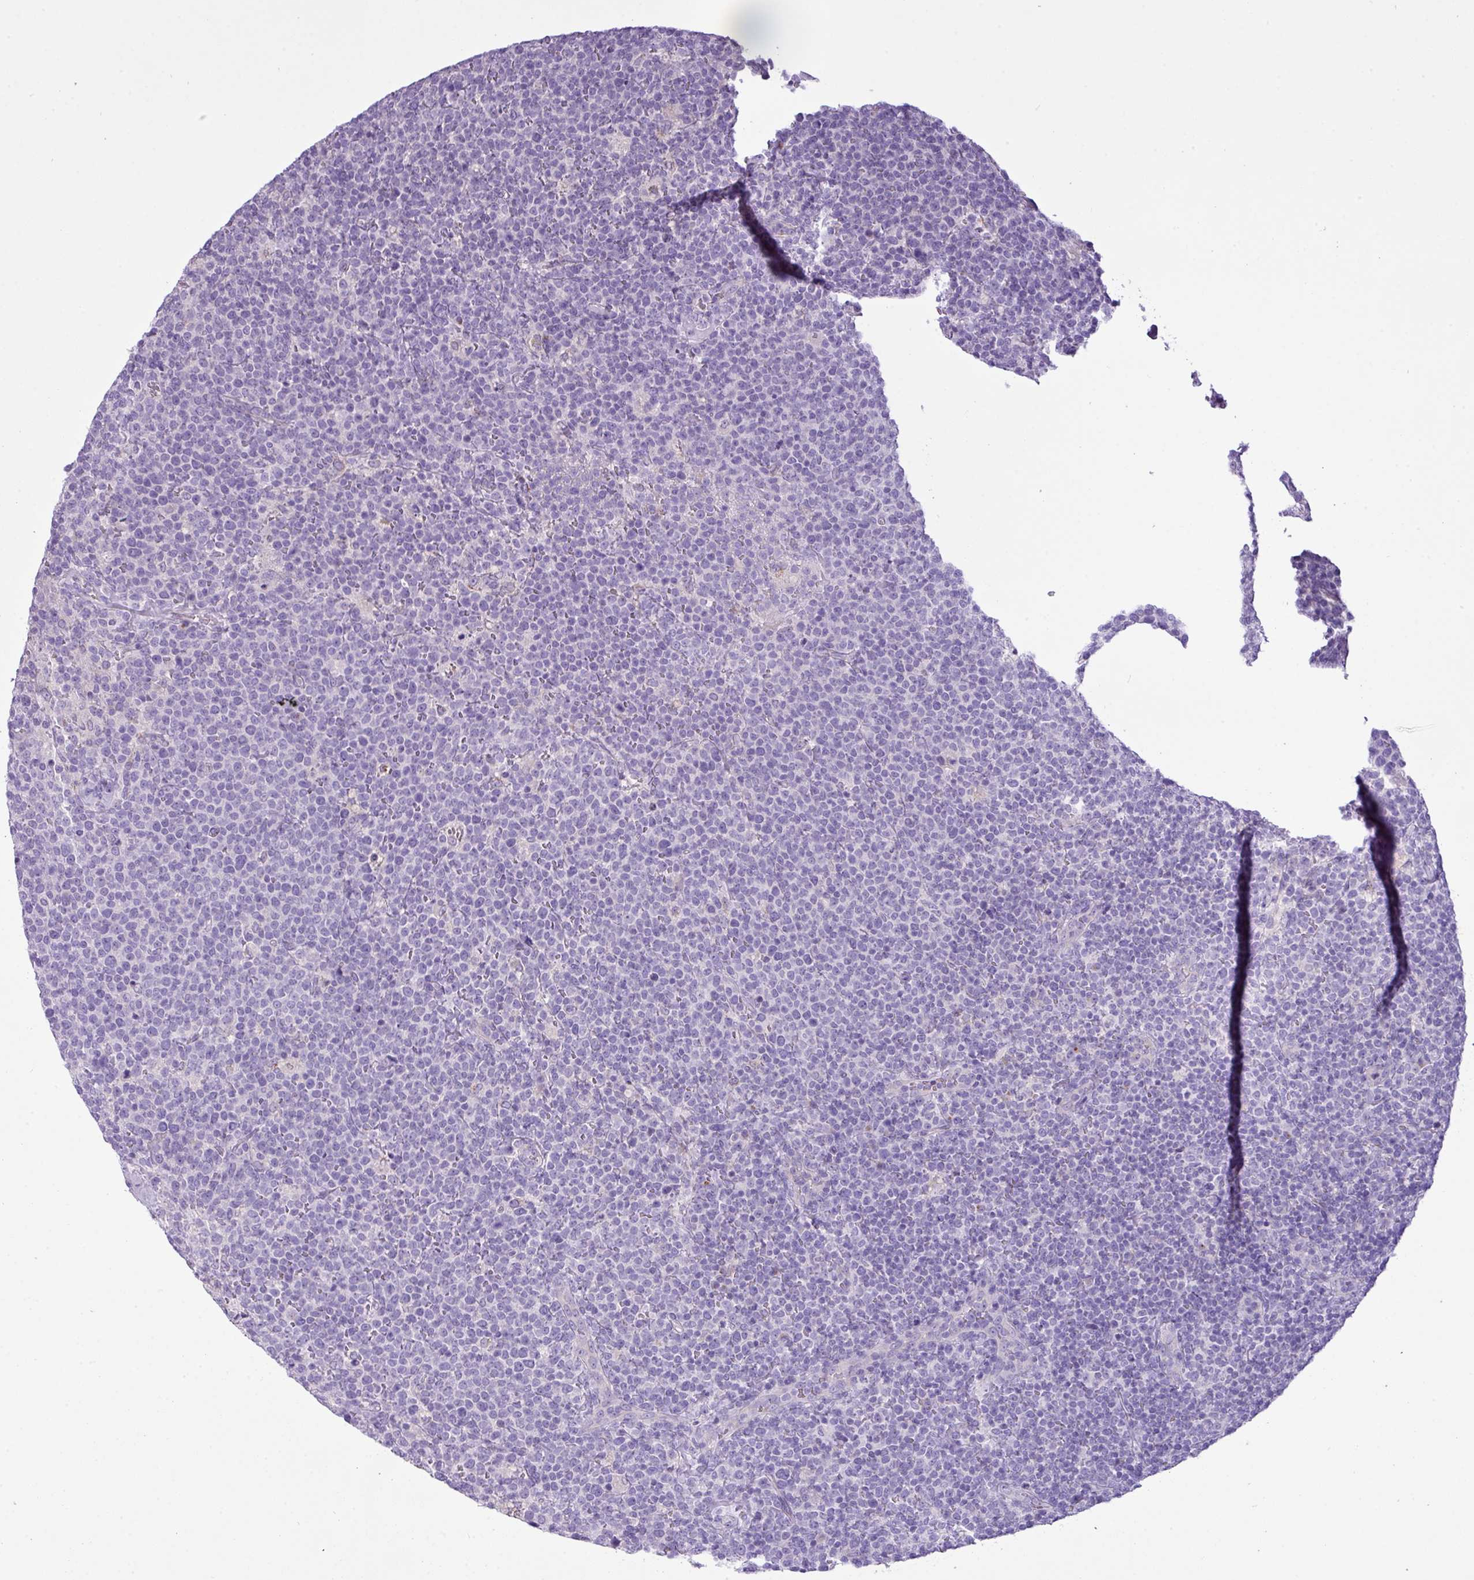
{"staining": {"intensity": "negative", "quantity": "none", "location": "none"}, "tissue": "lymphoma", "cell_type": "Tumor cells", "image_type": "cancer", "snomed": [{"axis": "morphology", "description": "Malignant lymphoma, non-Hodgkin's type, High grade"}, {"axis": "topography", "description": "Lymph node"}], "caption": "Human lymphoma stained for a protein using IHC demonstrates no staining in tumor cells.", "gene": "FAM43A", "patient": {"sex": "male", "age": 61}}